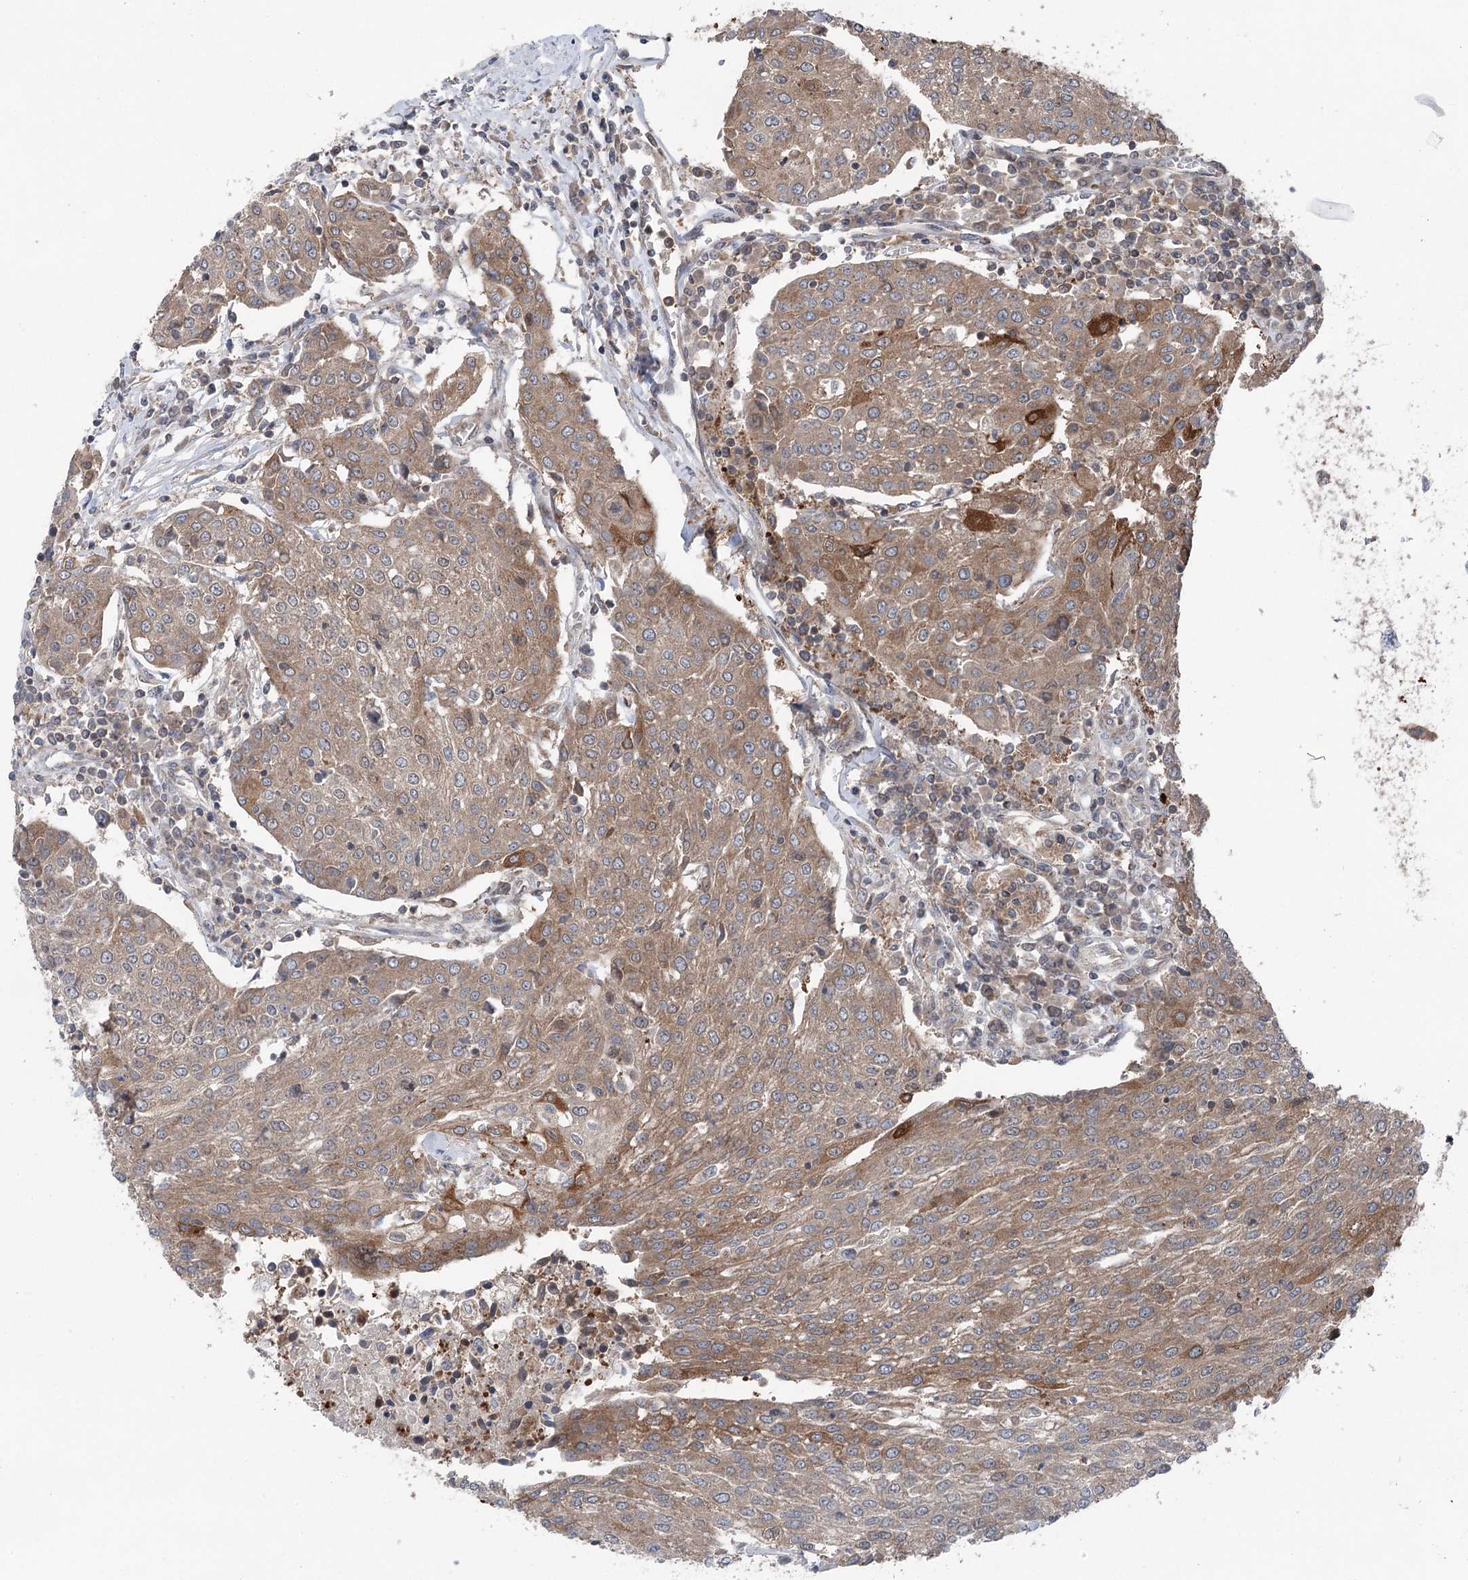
{"staining": {"intensity": "moderate", "quantity": "25%-75%", "location": "cytoplasmic/membranous"}, "tissue": "urothelial cancer", "cell_type": "Tumor cells", "image_type": "cancer", "snomed": [{"axis": "morphology", "description": "Urothelial carcinoma, High grade"}, {"axis": "topography", "description": "Urinary bladder"}], "caption": "Protein positivity by immunohistochemistry (IHC) demonstrates moderate cytoplasmic/membranous positivity in approximately 25%-75% of tumor cells in urothelial cancer.", "gene": "PPP1R21", "patient": {"sex": "female", "age": 85}}